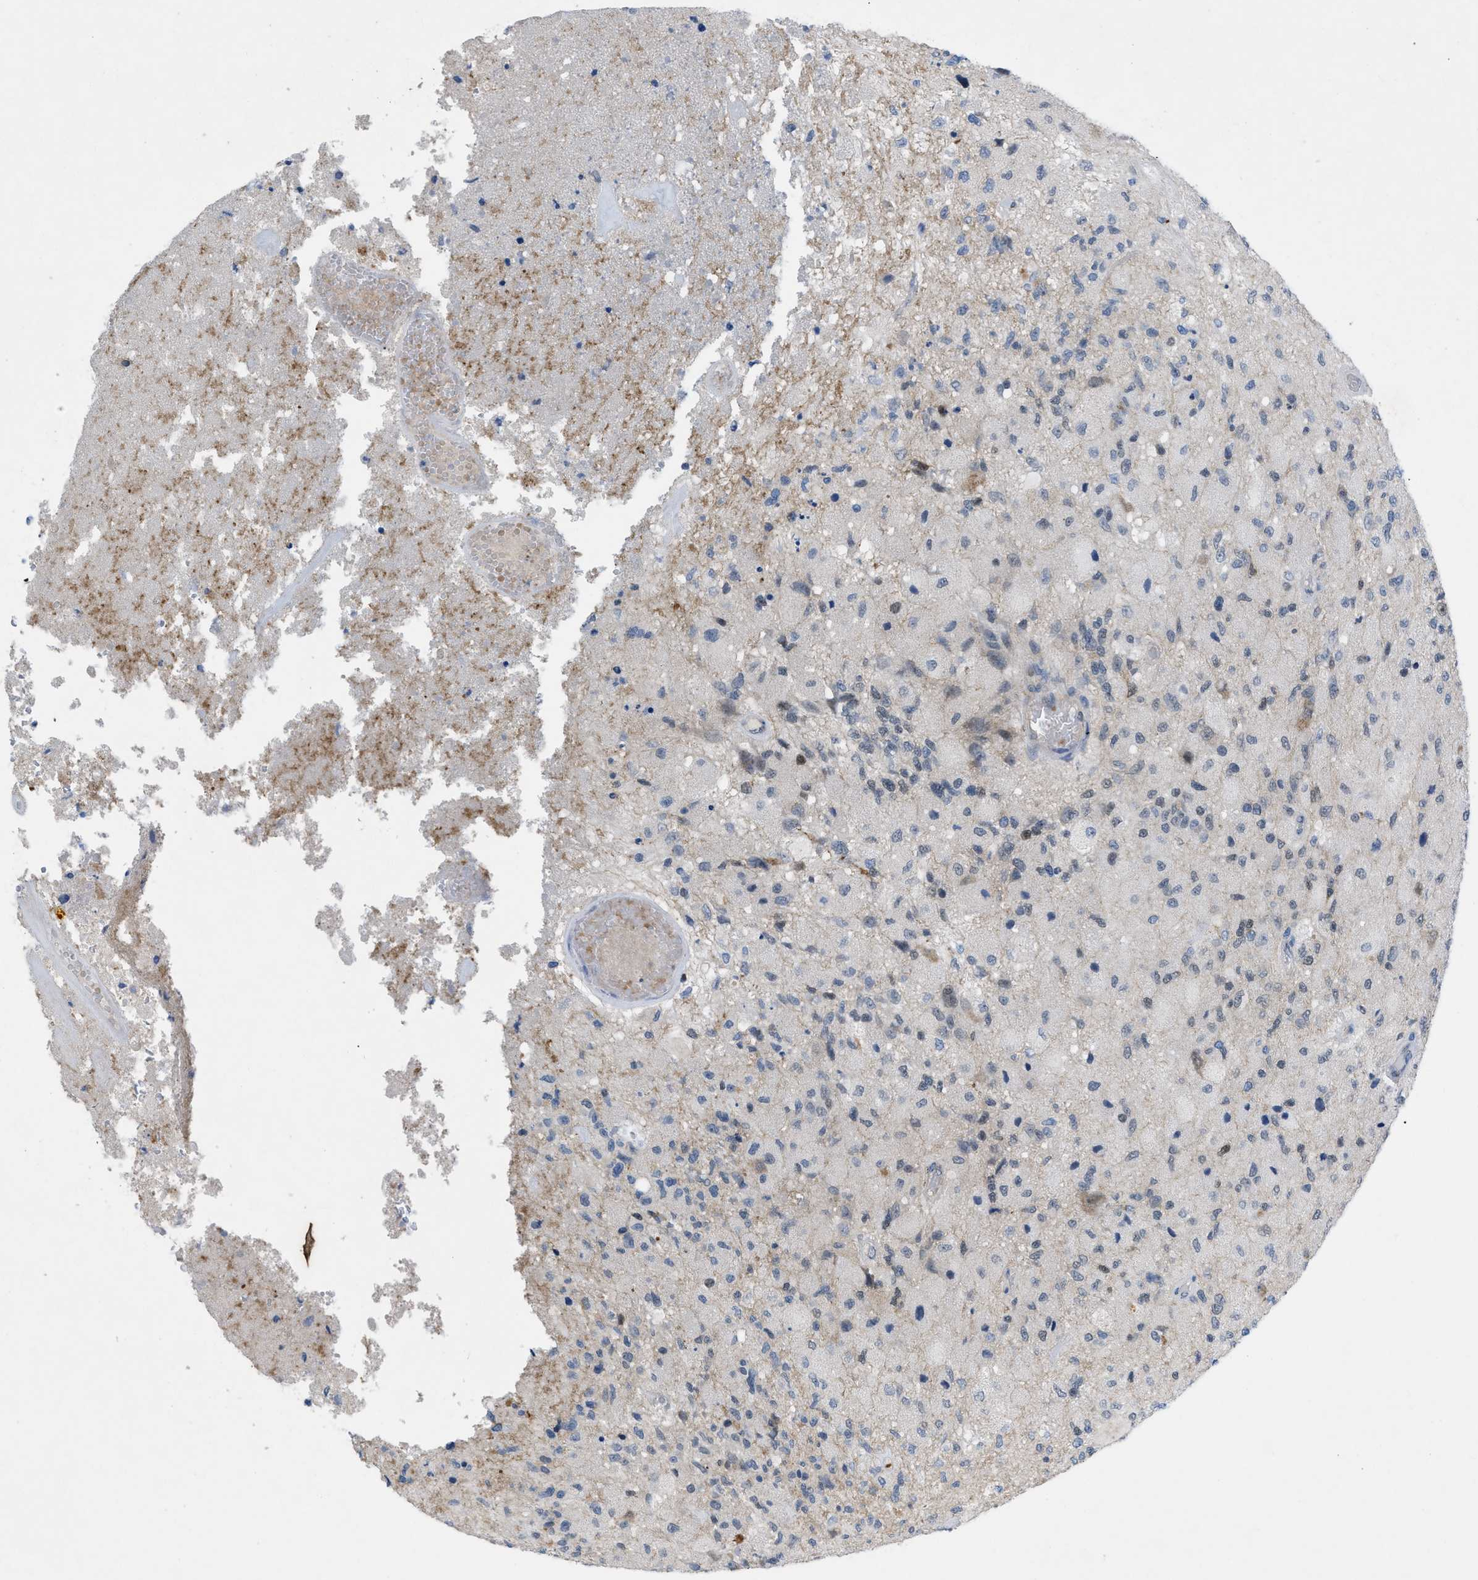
{"staining": {"intensity": "negative", "quantity": "none", "location": "none"}, "tissue": "glioma", "cell_type": "Tumor cells", "image_type": "cancer", "snomed": [{"axis": "morphology", "description": "Normal tissue, NOS"}, {"axis": "morphology", "description": "Glioma, malignant, High grade"}, {"axis": "topography", "description": "Cerebral cortex"}], "caption": "A high-resolution photomicrograph shows immunohistochemistry staining of malignant glioma (high-grade), which shows no significant staining in tumor cells.", "gene": "NDEL1", "patient": {"sex": "male", "age": 77}}